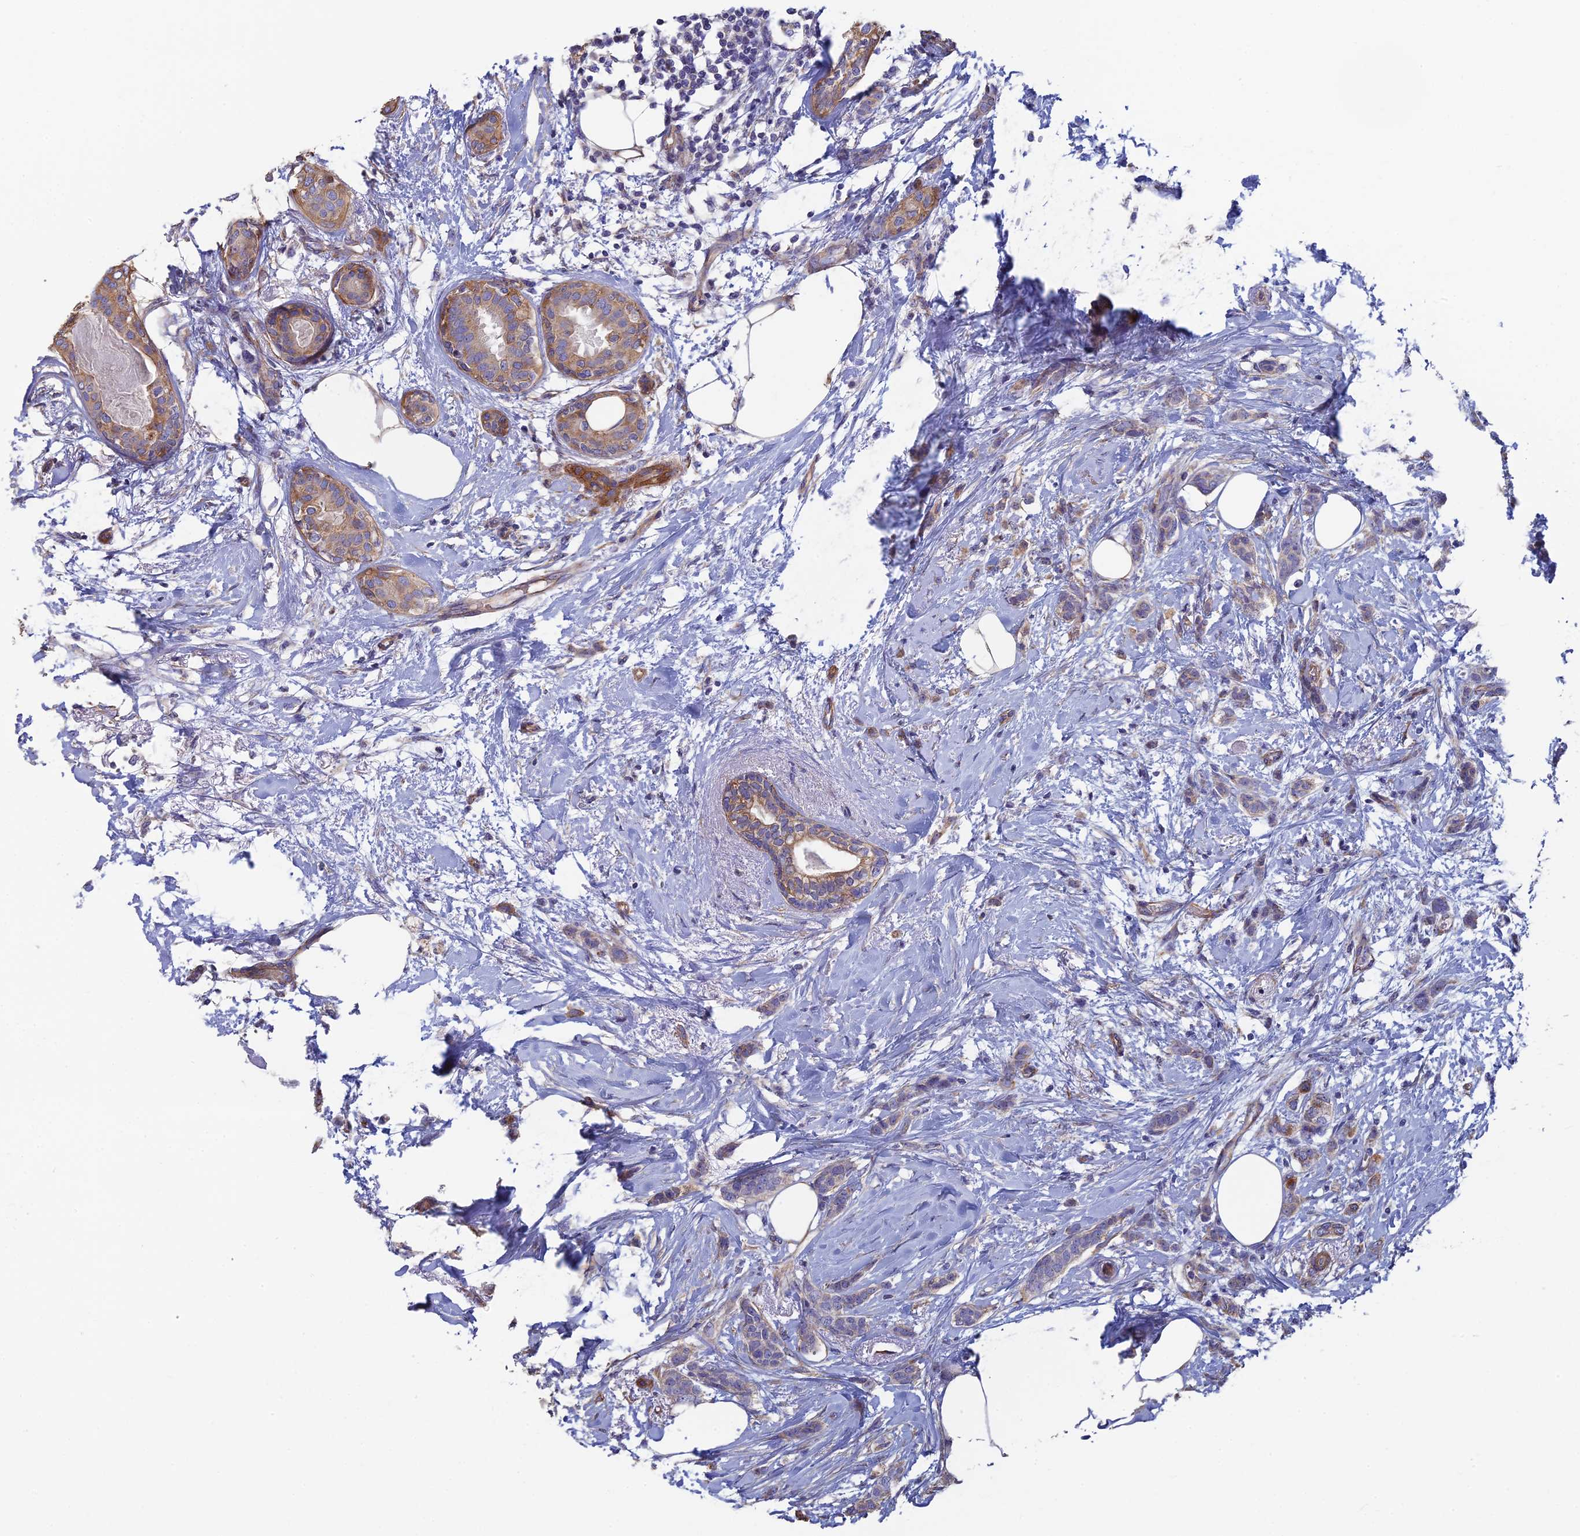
{"staining": {"intensity": "weak", "quantity": "<25%", "location": "cytoplasmic/membranous"}, "tissue": "breast cancer", "cell_type": "Tumor cells", "image_type": "cancer", "snomed": [{"axis": "morphology", "description": "Duct carcinoma"}, {"axis": "topography", "description": "Breast"}], "caption": "DAB (3,3'-diaminobenzidine) immunohistochemical staining of breast cancer shows no significant expression in tumor cells. (Stains: DAB (3,3'-diaminobenzidine) immunohistochemistry (IHC) with hematoxylin counter stain, Microscopy: brightfield microscopy at high magnification).", "gene": "PCDHA5", "patient": {"sex": "female", "age": 72}}